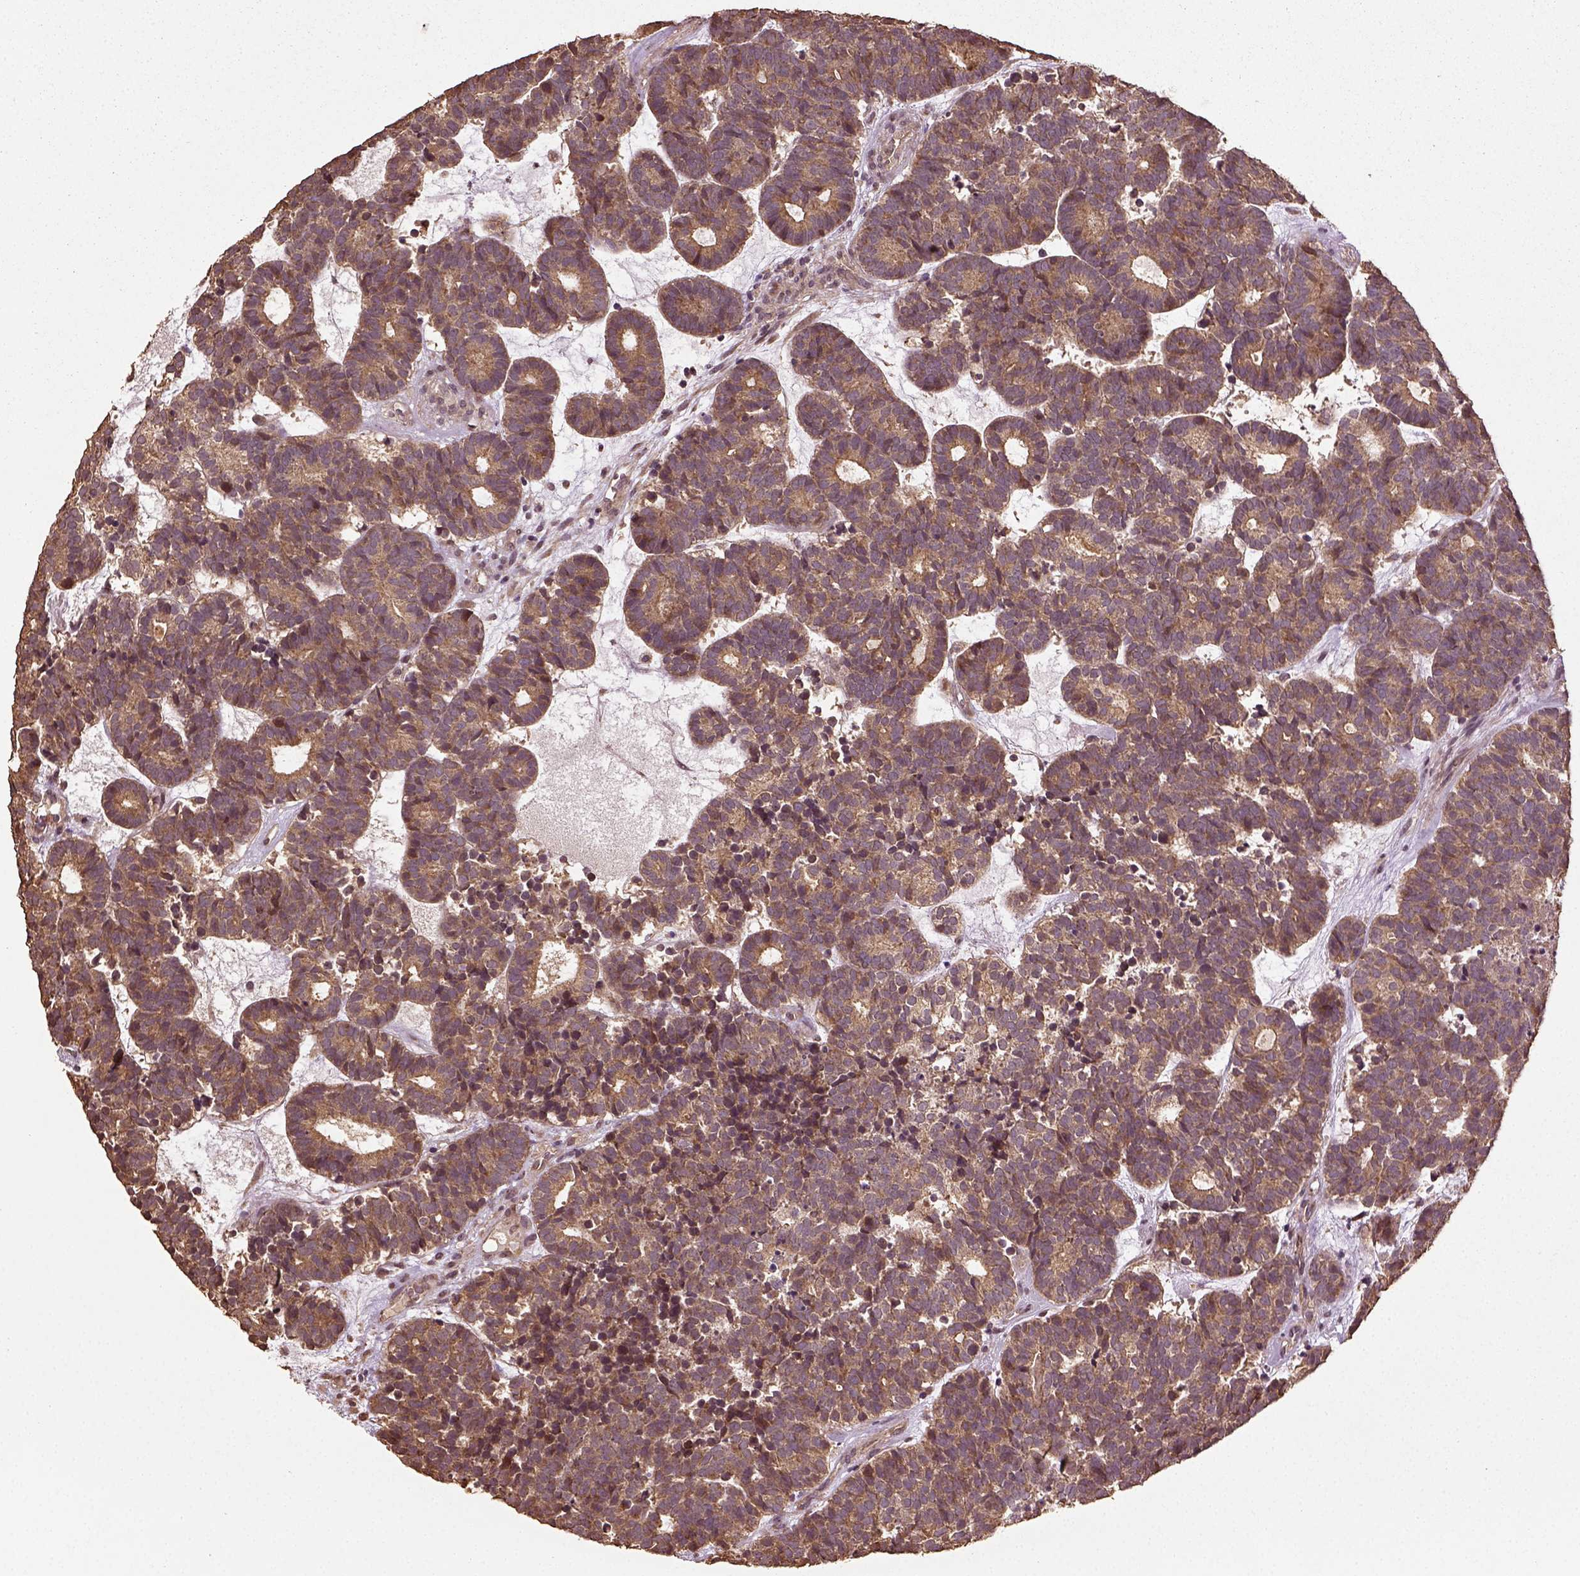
{"staining": {"intensity": "moderate", "quantity": ">75%", "location": "cytoplasmic/membranous"}, "tissue": "head and neck cancer", "cell_type": "Tumor cells", "image_type": "cancer", "snomed": [{"axis": "morphology", "description": "Adenocarcinoma, NOS"}, {"axis": "topography", "description": "Head-Neck"}], "caption": "Immunohistochemistry (IHC) micrograph of human head and neck adenocarcinoma stained for a protein (brown), which exhibits medium levels of moderate cytoplasmic/membranous staining in approximately >75% of tumor cells.", "gene": "ERV3-1", "patient": {"sex": "female", "age": 81}}